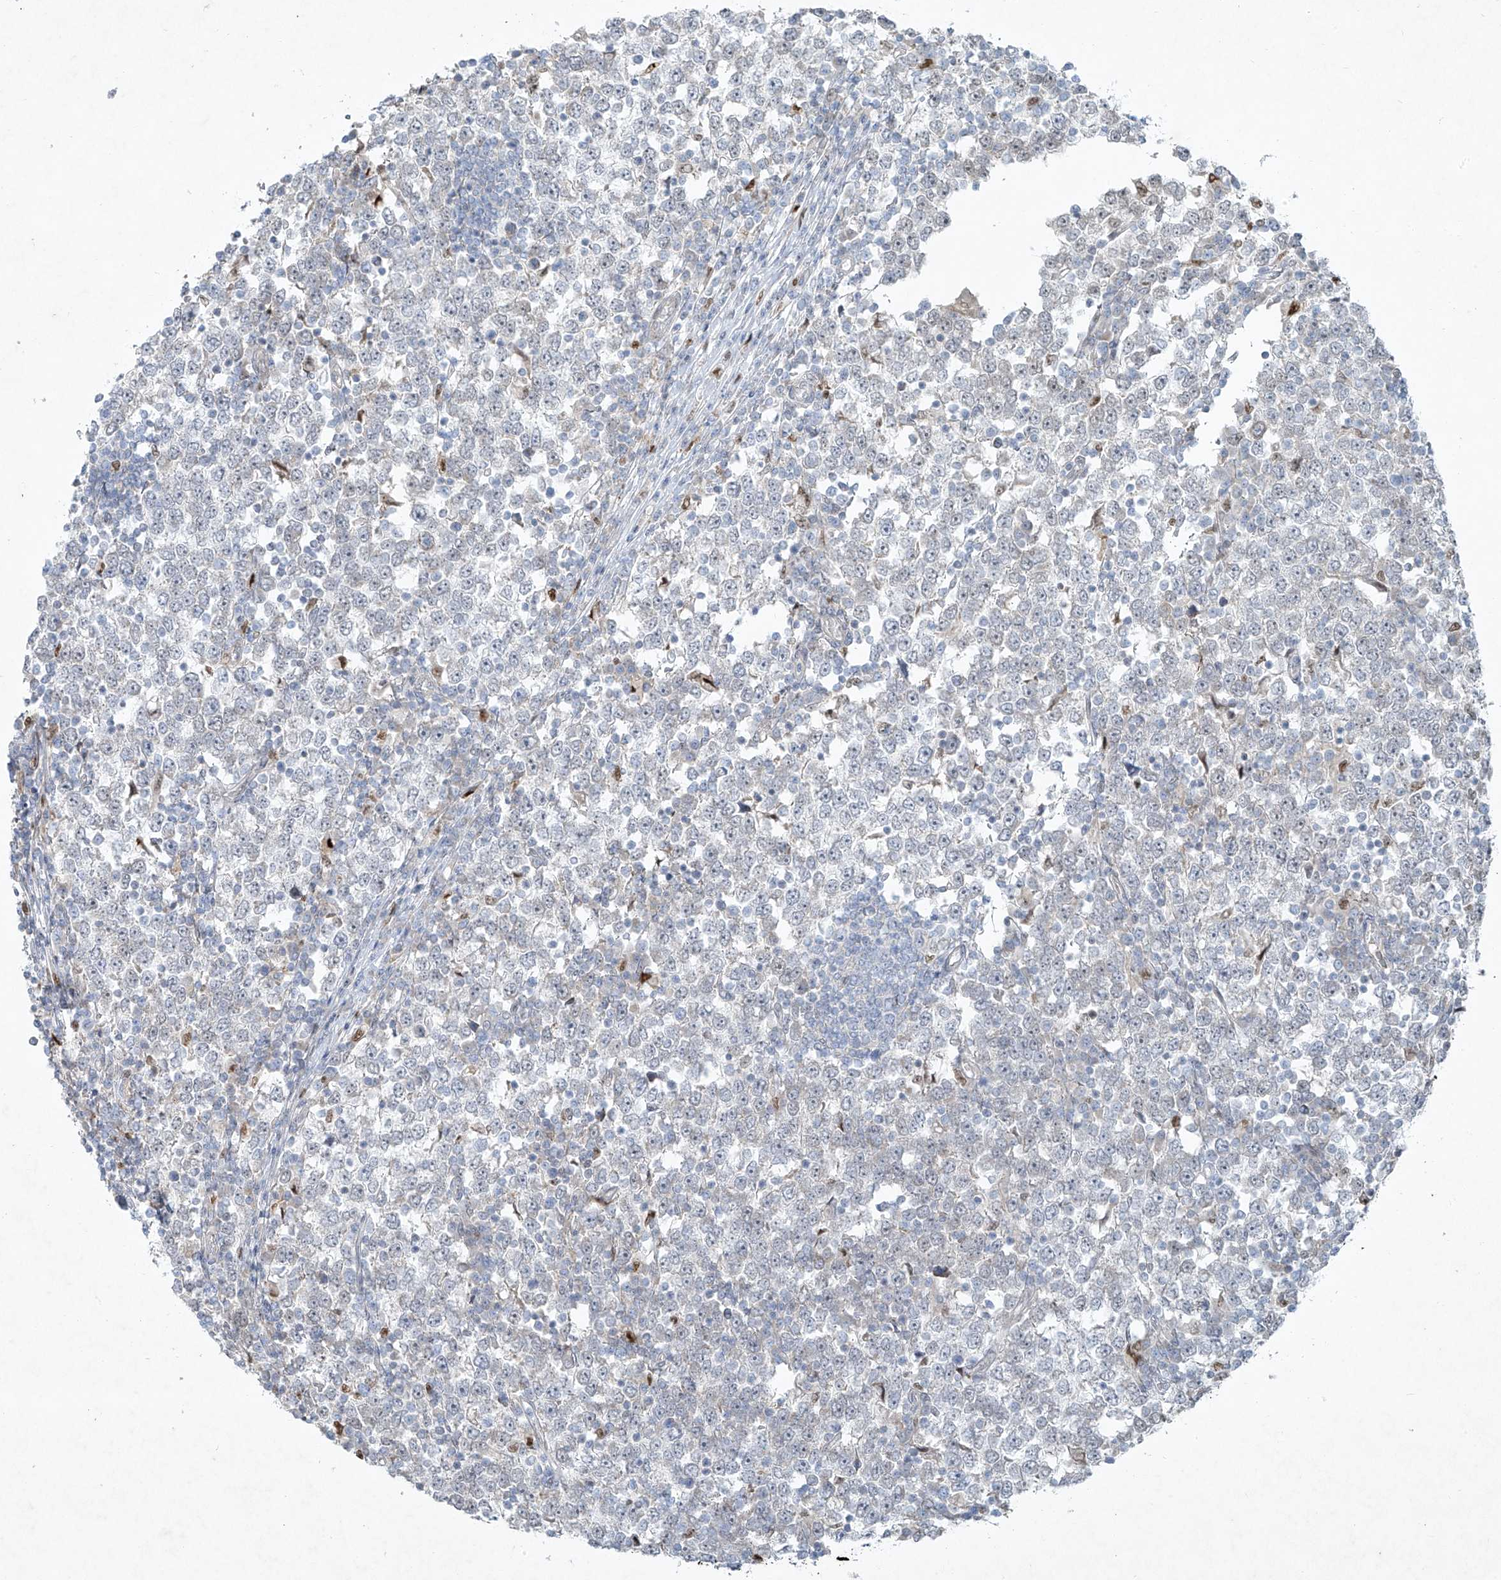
{"staining": {"intensity": "negative", "quantity": "none", "location": "none"}, "tissue": "testis cancer", "cell_type": "Tumor cells", "image_type": "cancer", "snomed": [{"axis": "morphology", "description": "Seminoma, NOS"}, {"axis": "topography", "description": "Testis"}], "caption": "IHC photomicrograph of neoplastic tissue: seminoma (testis) stained with DAB (3,3'-diaminobenzidine) reveals no significant protein staining in tumor cells. (Stains: DAB immunohistochemistry with hematoxylin counter stain, Microscopy: brightfield microscopy at high magnification).", "gene": "TUBE1", "patient": {"sex": "male", "age": 65}}